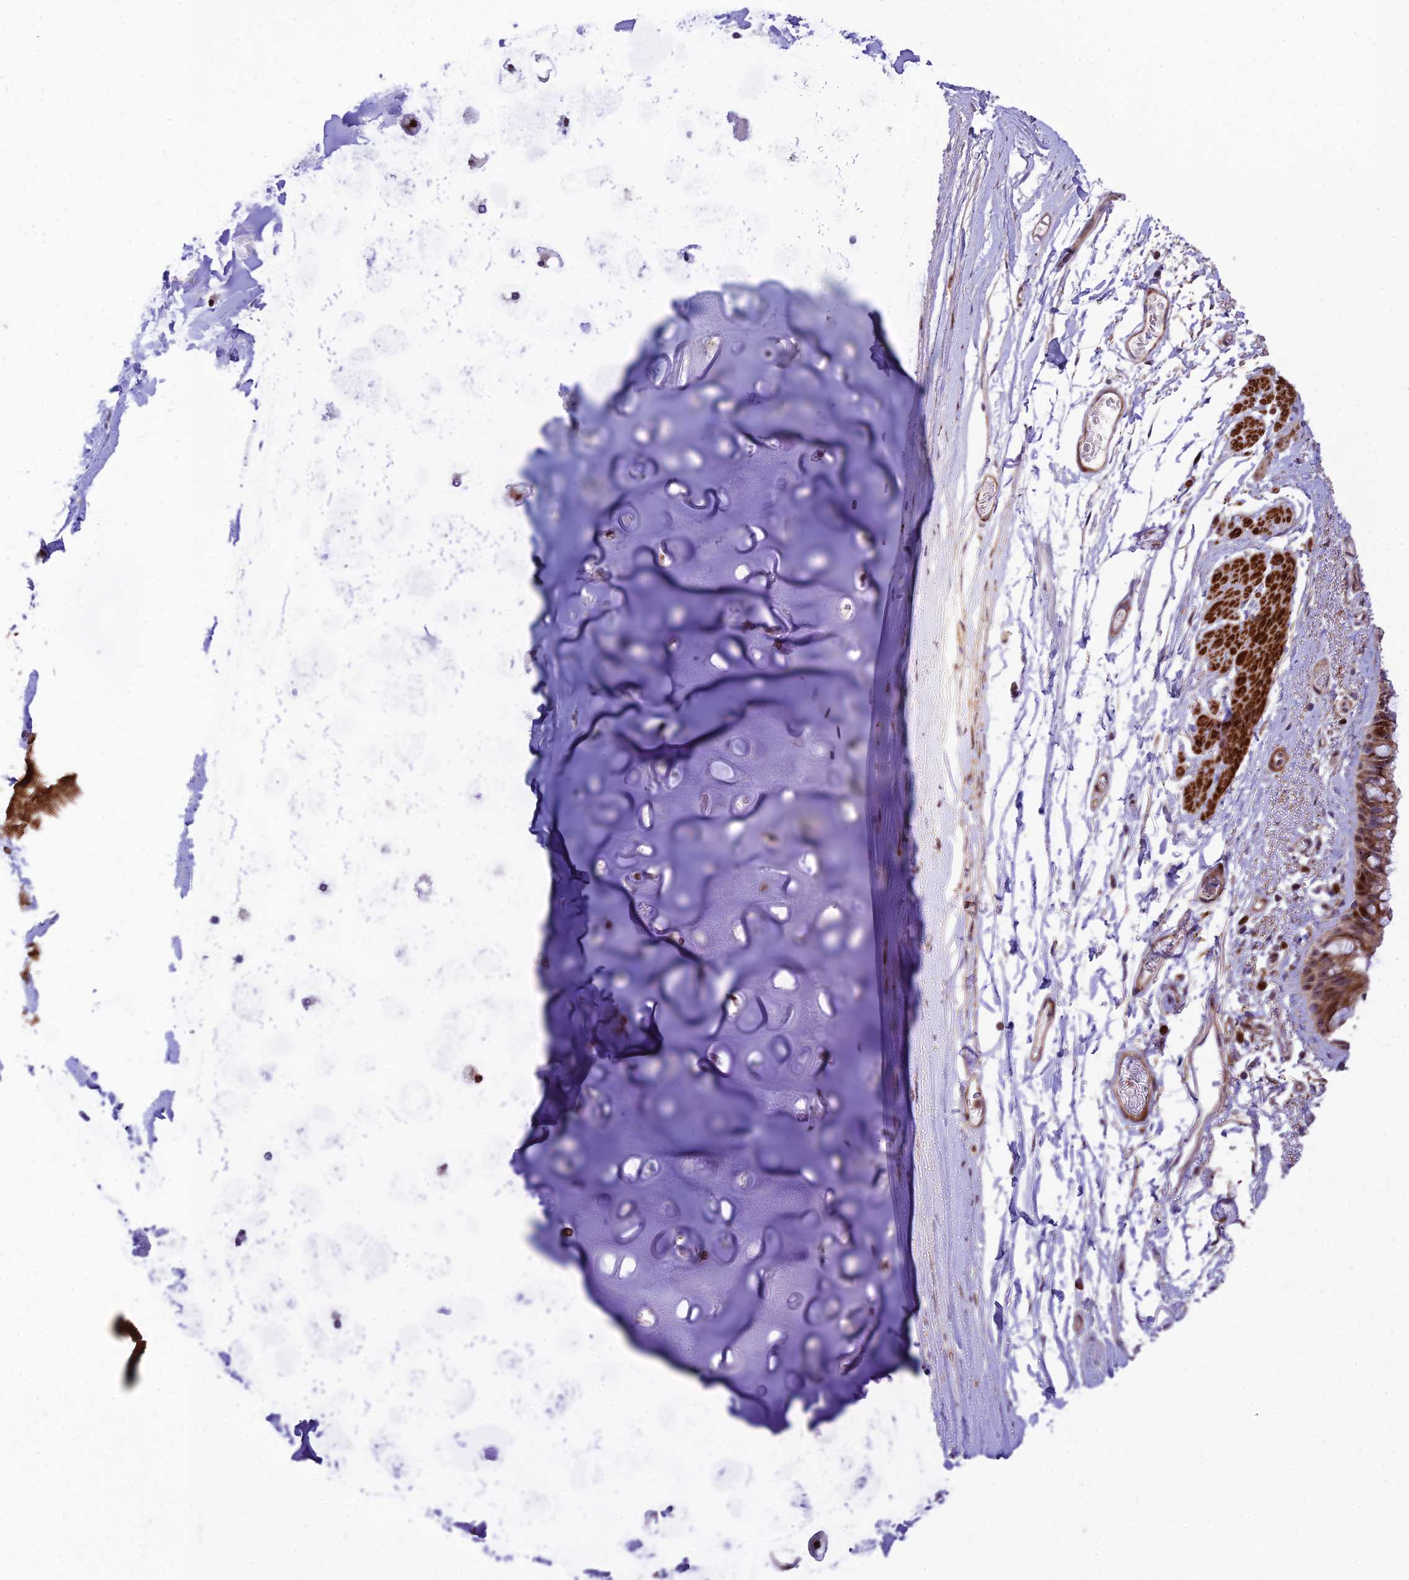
{"staining": {"intensity": "moderate", "quantity": ">75%", "location": "cytoplasmic/membranous,nuclear"}, "tissue": "bronchus", "cell_type": "Respiratory epithelial cells", "image_type": "normal", "snomed": [{"axis": "morphology", "description": "Normal tissue, NOS"}, {"axis": "topography", "description": "Cartilage tissue"}], "caption": "This histopathology image displays unremarkable bronchus stained with immunohistochemistry to label a protein in brown. The cytoplasmic/membranous,nuclear of respiratory epithelial cells show moderate positivity for the protein. Nuclei are counter-stained blue.", "gene": "KBTBD7", "patient": {"sex": "male", "age": 63}}